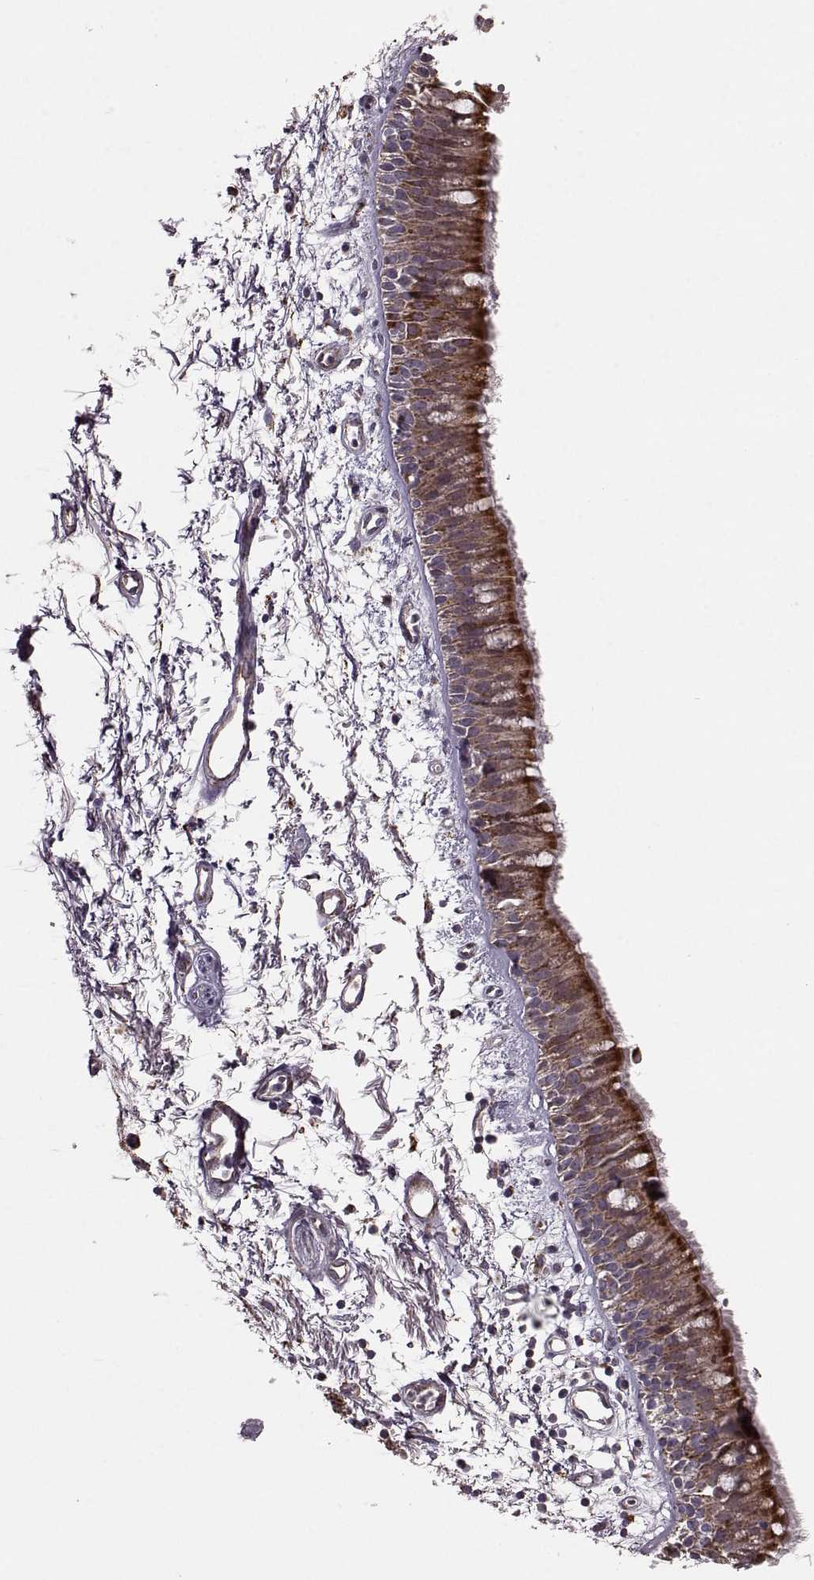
{"staining": {"intensity": "moderate", "quantity": ">75%", "location": "cytoplasmic/membranous"}, "tissue": "bronchus", "cell_type": "Respiratory epithelial cells", "image_type": "normal", "snomed": [{"axis": "morphology", "description": "Normal tissue, NOS"}, {"axis": "morphology", "description": "Squamous cell carcinoma, NOS"}, {"axis": "topography", "description": "Cartilage tissue"}, {"axis": "topography", "description": "Bronchus"}, {"axis": "topography", "description": "Lung"}], "caption": "About >75% of respiratory epithelial cells in normal human bronchus exhibit moderate cytoplasmic/membranous protein positivity as visualized by brown immunohistochemical staining.", "gene": "PUDP", "patient": {"sex": "male", "age": 66}}